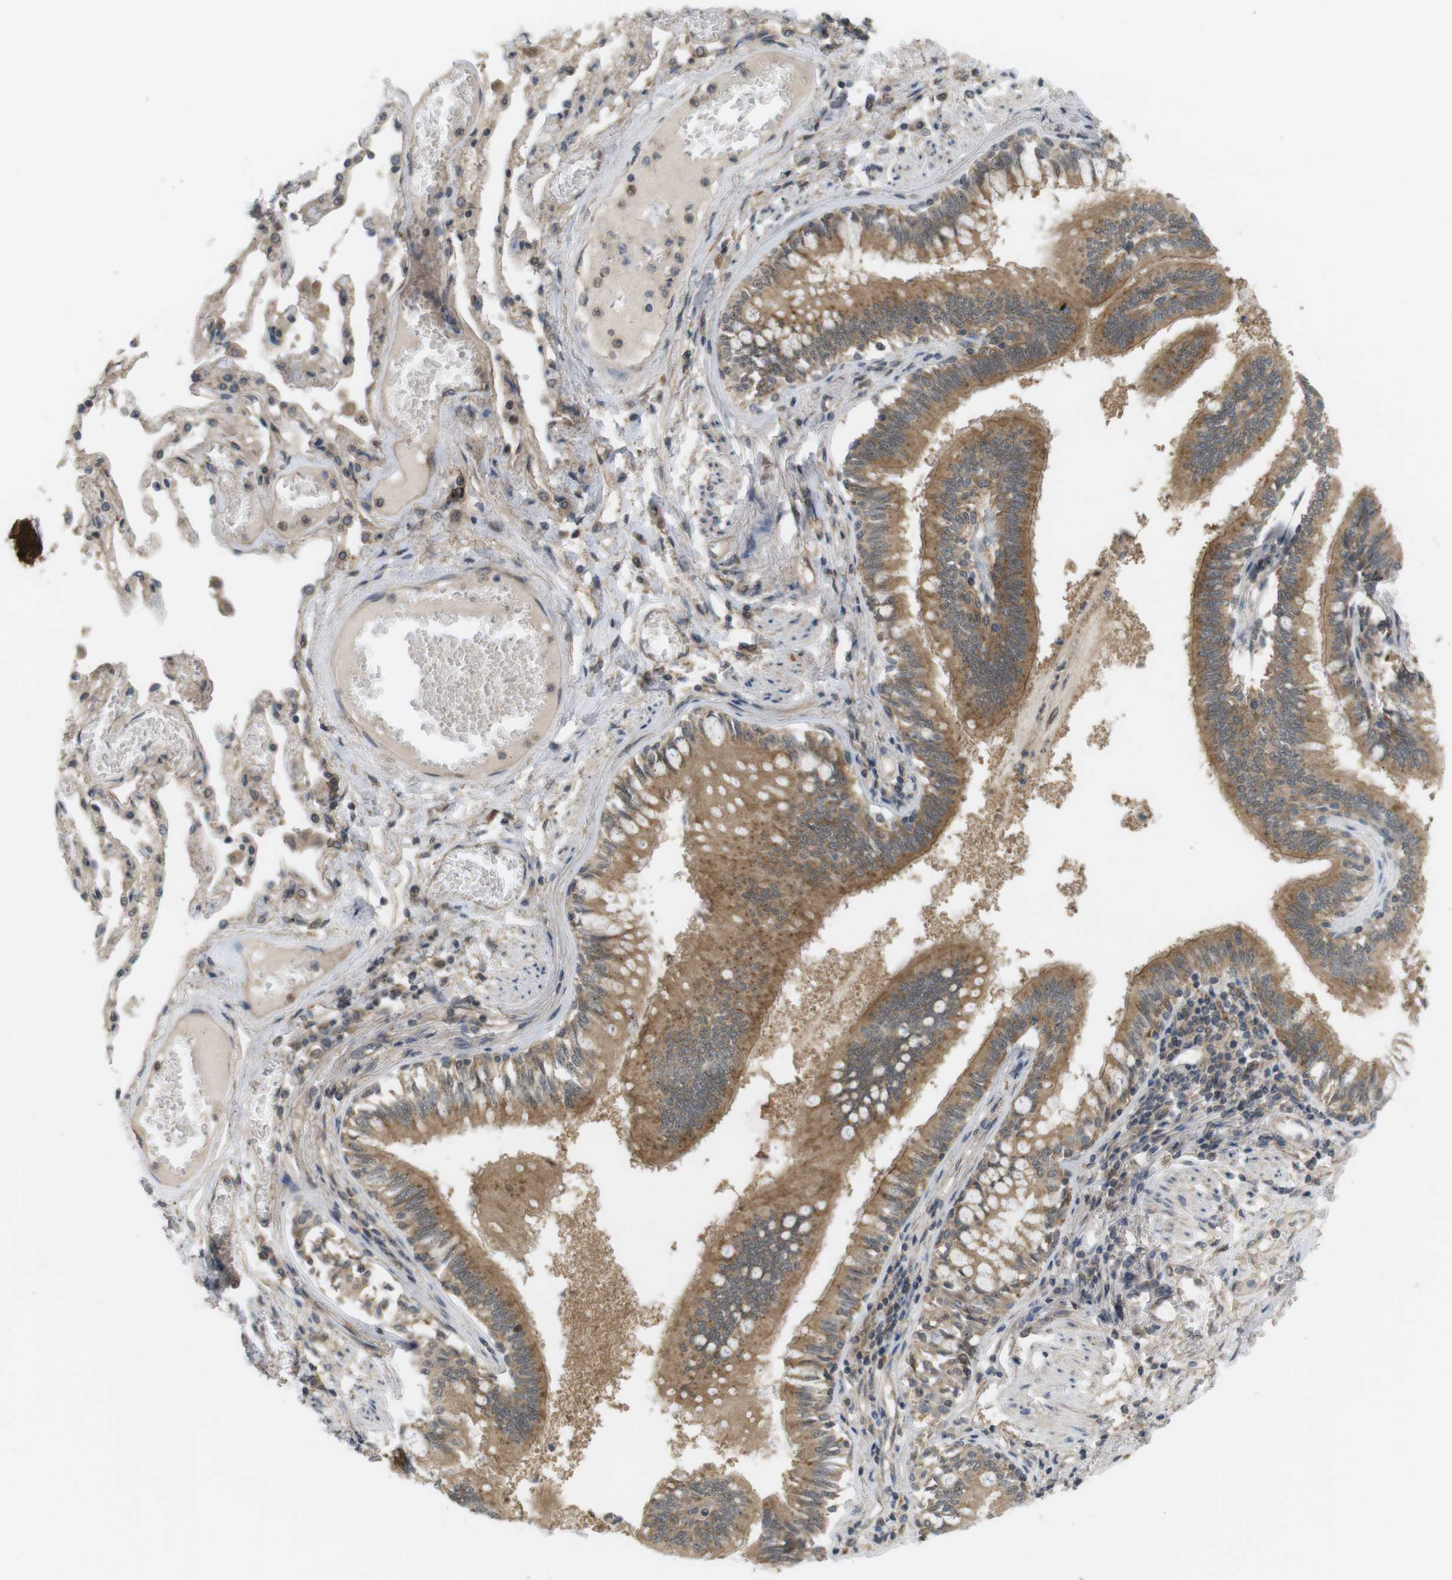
{"staining": {"intensity": "moderate", "quantity": ">75%", "location": "cytoplasmic/membranous"}, "tissue": "bronchus", "cell_type": "Respiratory epithelial cells", "image_type": "normal", "snomed": [{"axis": "morphology", "description": "Normal tissue, NOS"}, {"axis": "morphology", "description": "Inflammation, NOS"}, {"axis": "topography", "description": "Cartilage tissue"}, {"axis": "topography", "description": "Lung"}], "caption": "DAB immunohistochemical staining of unremarkable bronchus exhibits moderate cytoplasmic/membranous protein positivity in about >75% of respiratory epithelial cells.", "gene": "RNF130", "patient": {"sex": "male", "age": 71}}